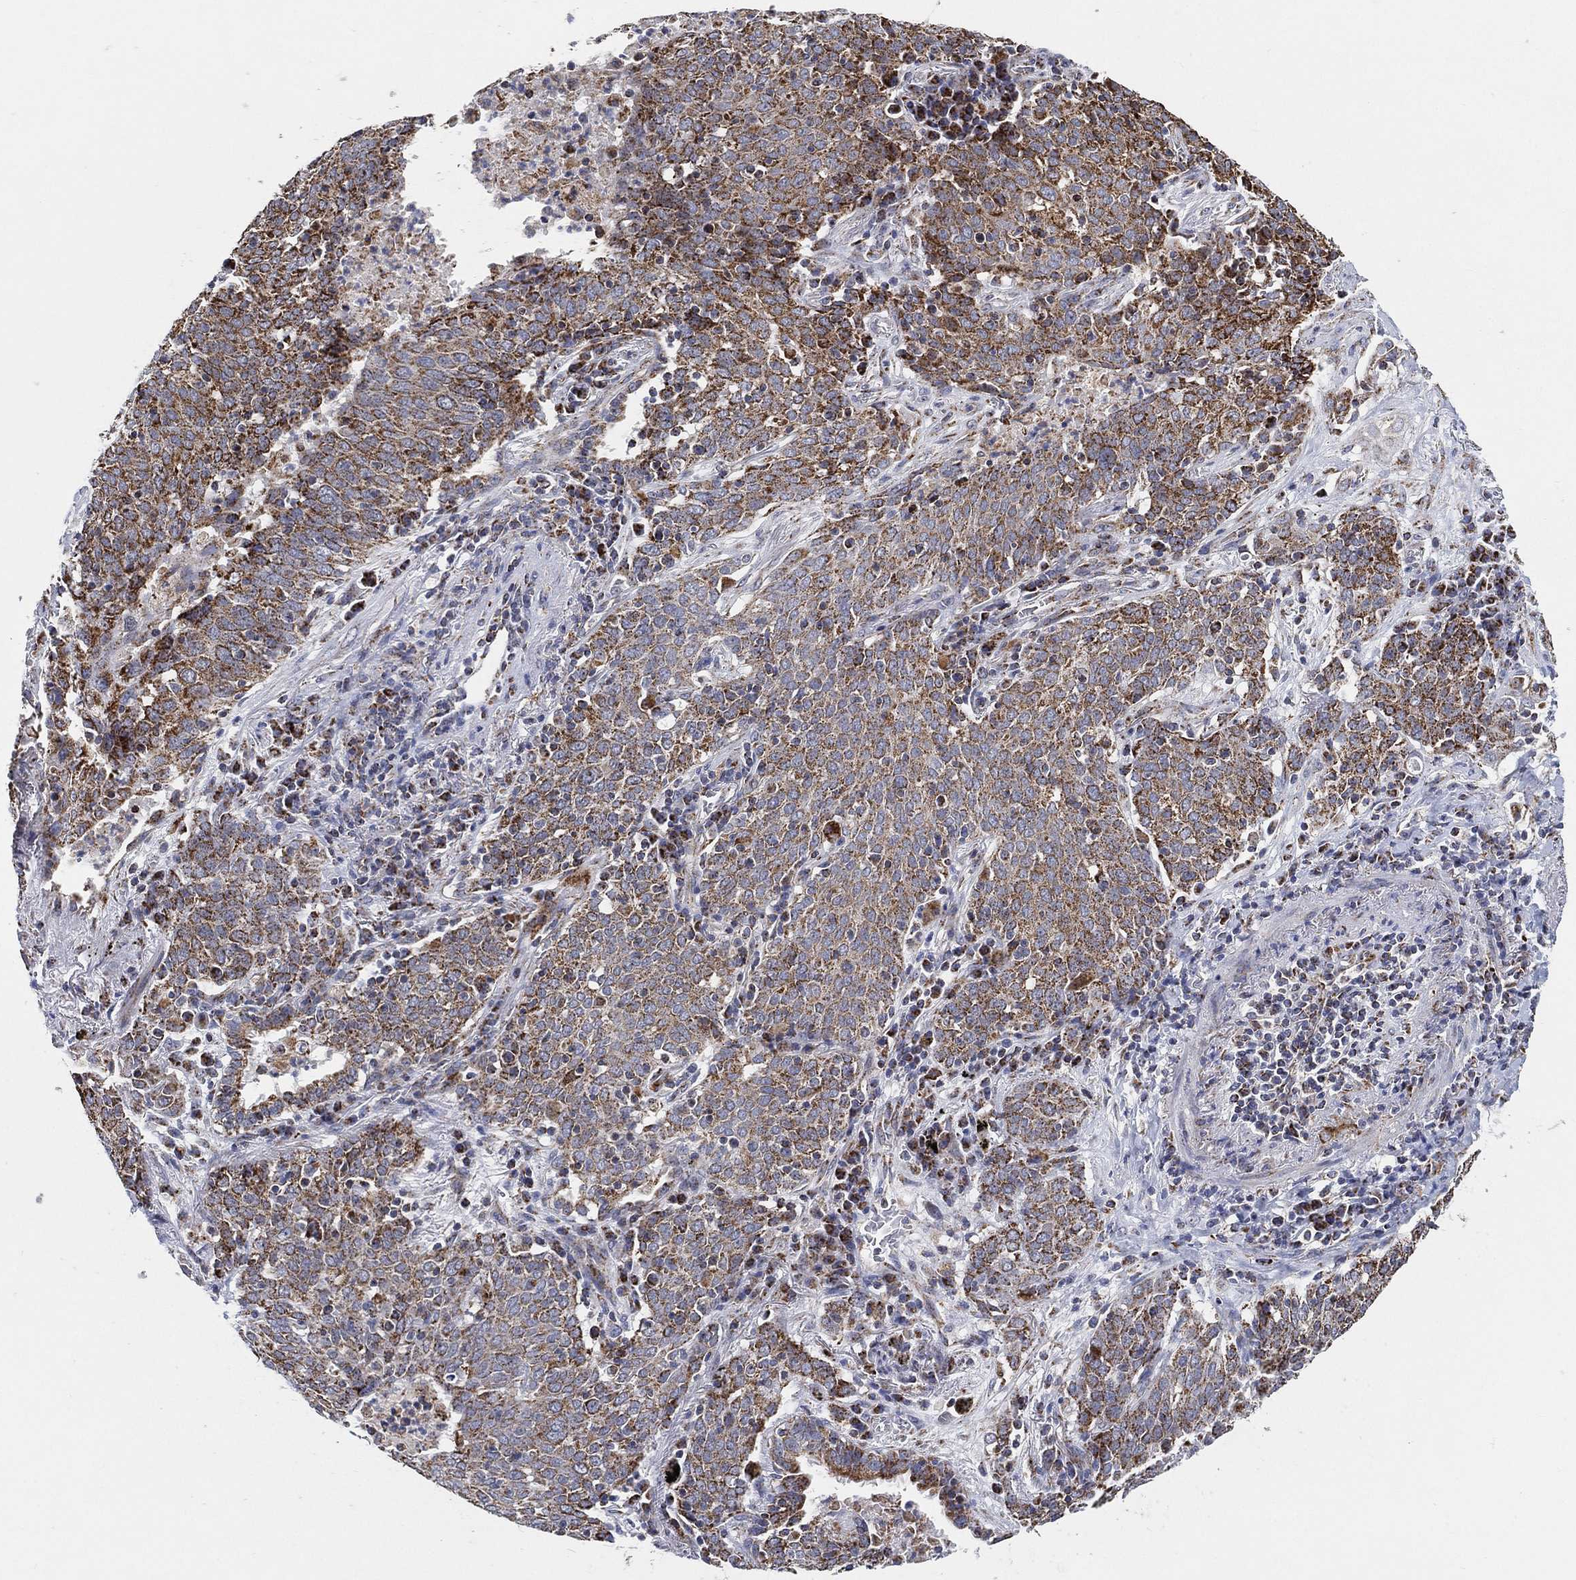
{"staining": {"intensity": "moderate", "quantity": ">75%", "location": "cytoplasmic/membranous"}, "tissue": "lung cancer", "cell_type": "Tumor cells", "image_type": "cancer", "snomed": [{"axis": "morphology", "description": "Squamous cell carcinoma, NOS"}, {"axis": "topography", "description": "Lung"}], "caption": "Immunohistochemistry staining of lung cancer (squamous cell carcinoma), which displays medium levels of moderate cytoplasmic/membranous staining in about >75% of tumor cells indicating moderate cytoplasmic/membranous protein staining. The staining was performed using DAB (3,3'-diaminobenzidine) (brown) for protein detection and nuclei were counterstained in hematoxylin (blue).", "gene": "GCAT", "patient": {"sex": "male", "age": 82}}